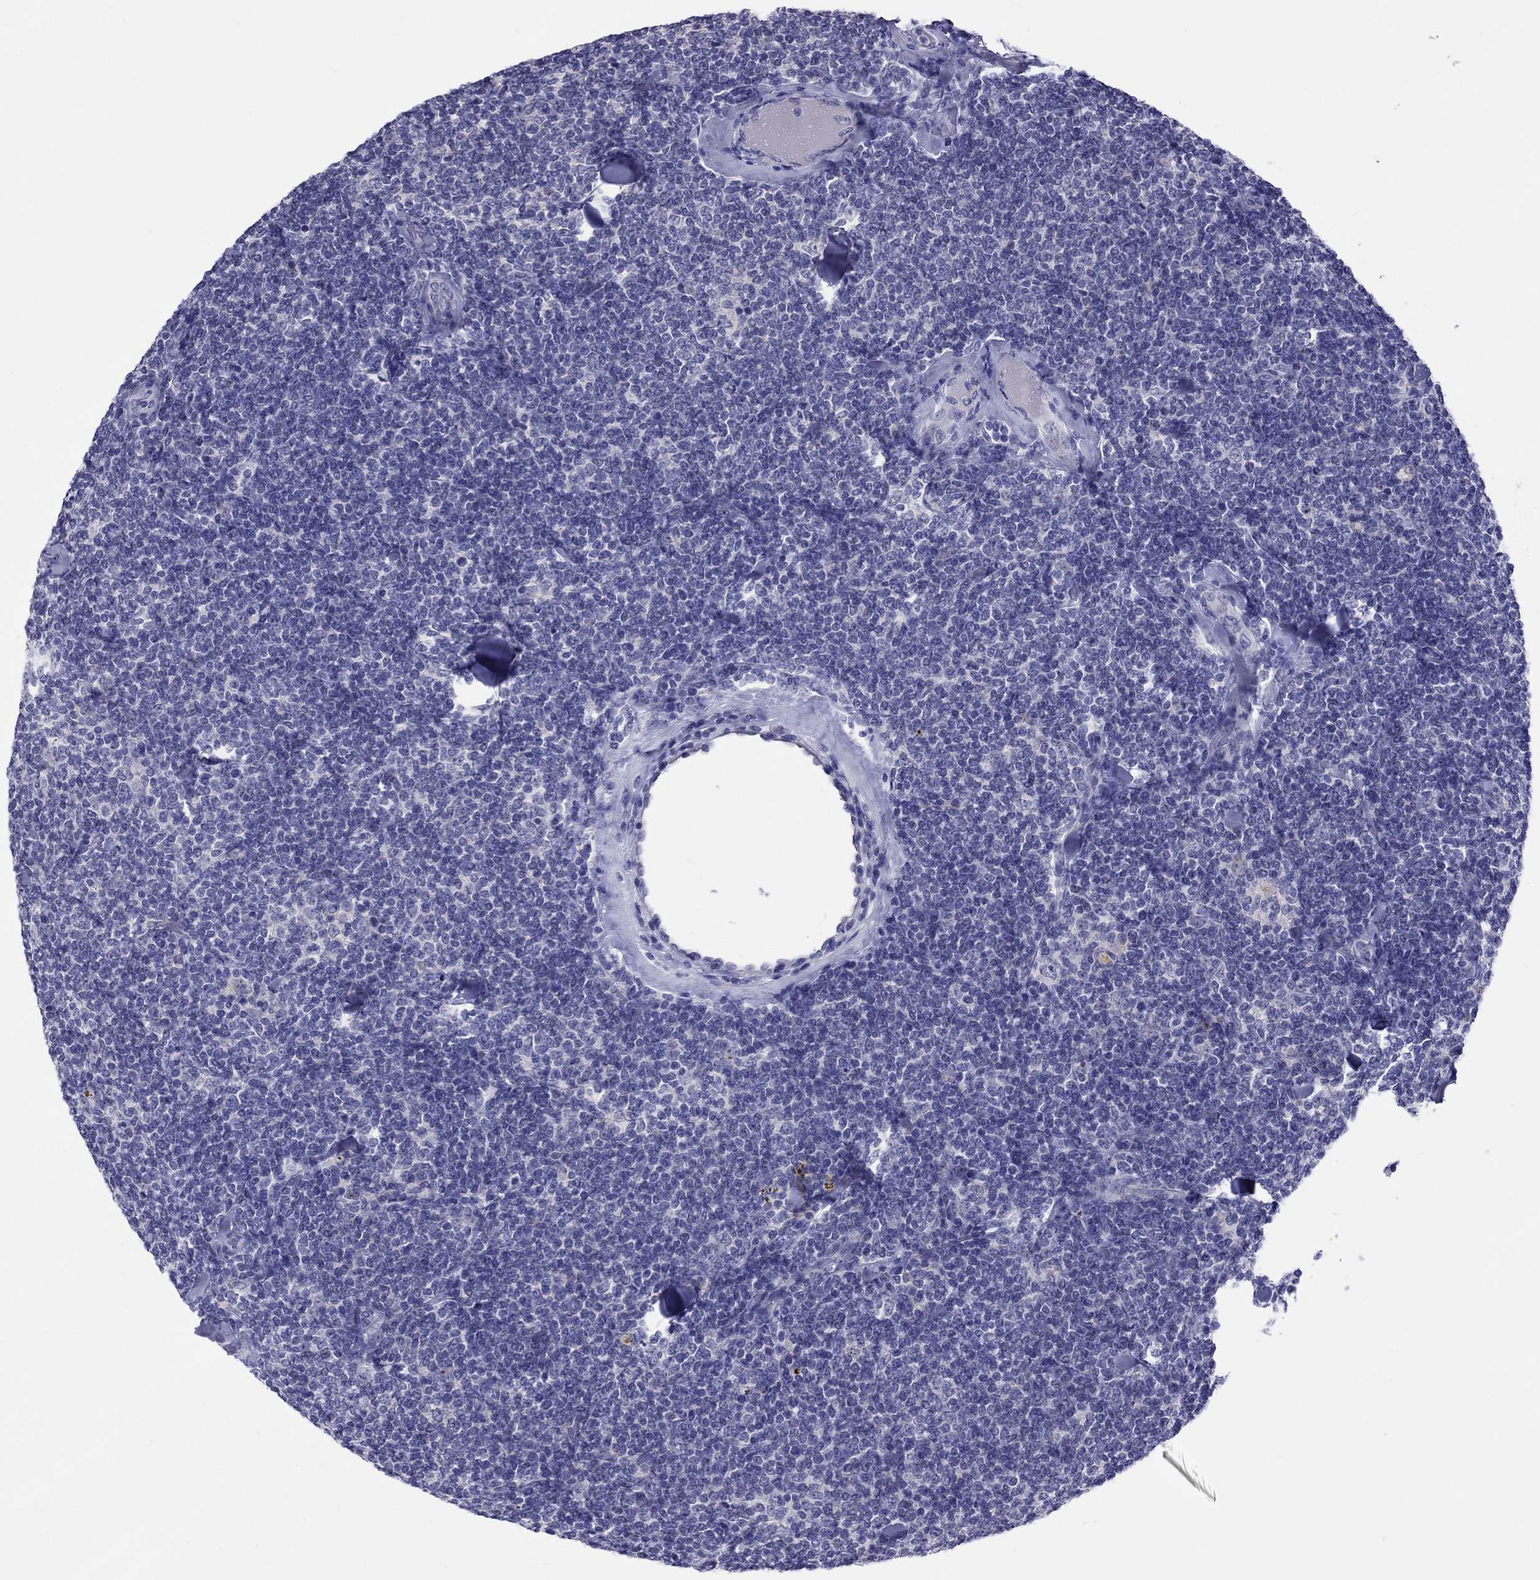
{"staining": {"intensity": "negative", "quantity": "none", "location": "none"}, "tissue": "lymphoma", "cell_type": "Tumor cells", "image_type": "cancer", "snomed": [{"axis": "morphology", "description": "Malignant lymphoma, non-Hodgkin's type, Low grade"}, {"axis": "topography", "description": "Lymph node"}], "caption": "Immunohistochemistry (IHC) image of neoplastic tissue: human lymphoma stained with DAB shows no significant protein positivity in tumor cells.", "gene": "COL9A1", "patient": {"sex": "female", "age": 56}}